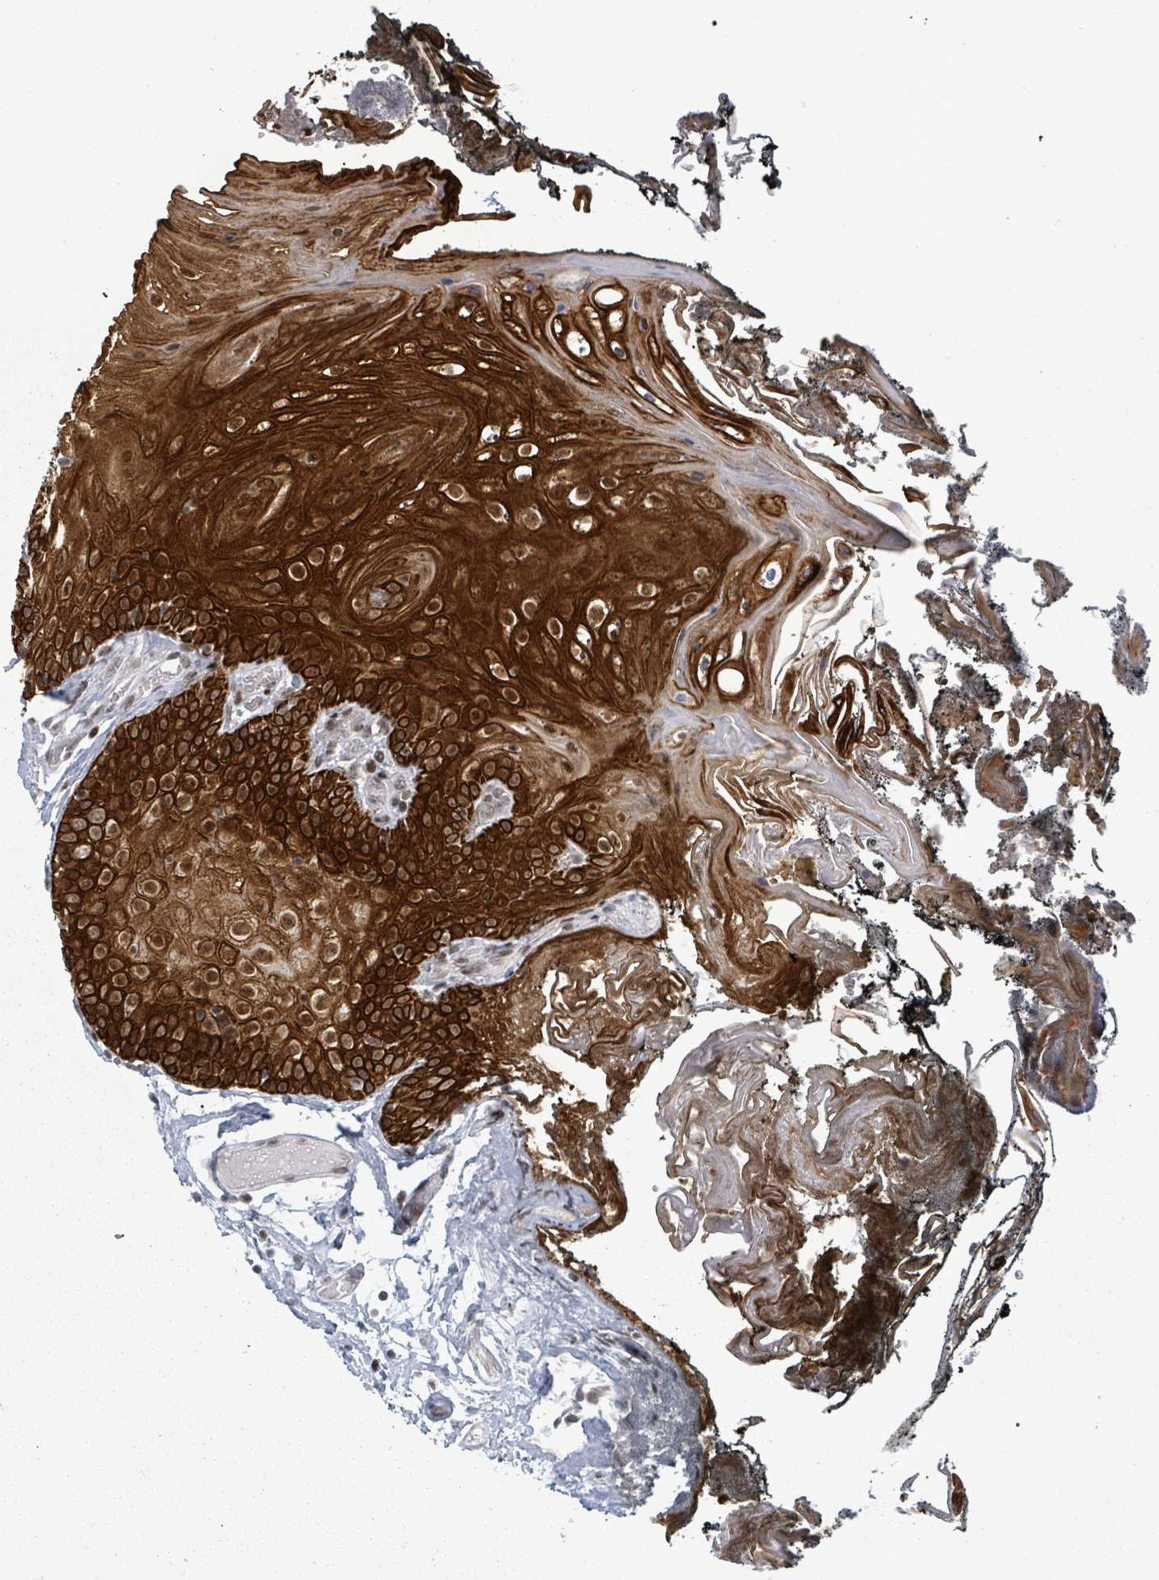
{"staining": {"intensity": "strong", "quantity": ">75%", "location": "cytoplasmic/membranous,nuclear"}, "tissue": "oral mucosa", "cell_type": "Squamous epithelial cells", "image_type": "normal", "snomed": [{"axis": "morphology", "description": "Normal tissue, NOS"}, {"axis": "morphology", "description": "Squamous cell carcinoma, NOS"}, {"axis": "topography", "description": "Oral tissue"}, {"axis": "topography", "description": "Head-Neck"}], "caption": "Immunohistochemistry (IHC) image of unremarkable oral mucosa: human oral mucosa stained using immunohistochemistry reveals high levels of strong protein expression localized specifically in the cytoplasmic/membranous,nuclear of squamous epithelial cells, appearing as a cytoplasmic/membranous,nuclear brown color.", "gene": "BIVM", "patient": {"sex": "female", "age": 81}}